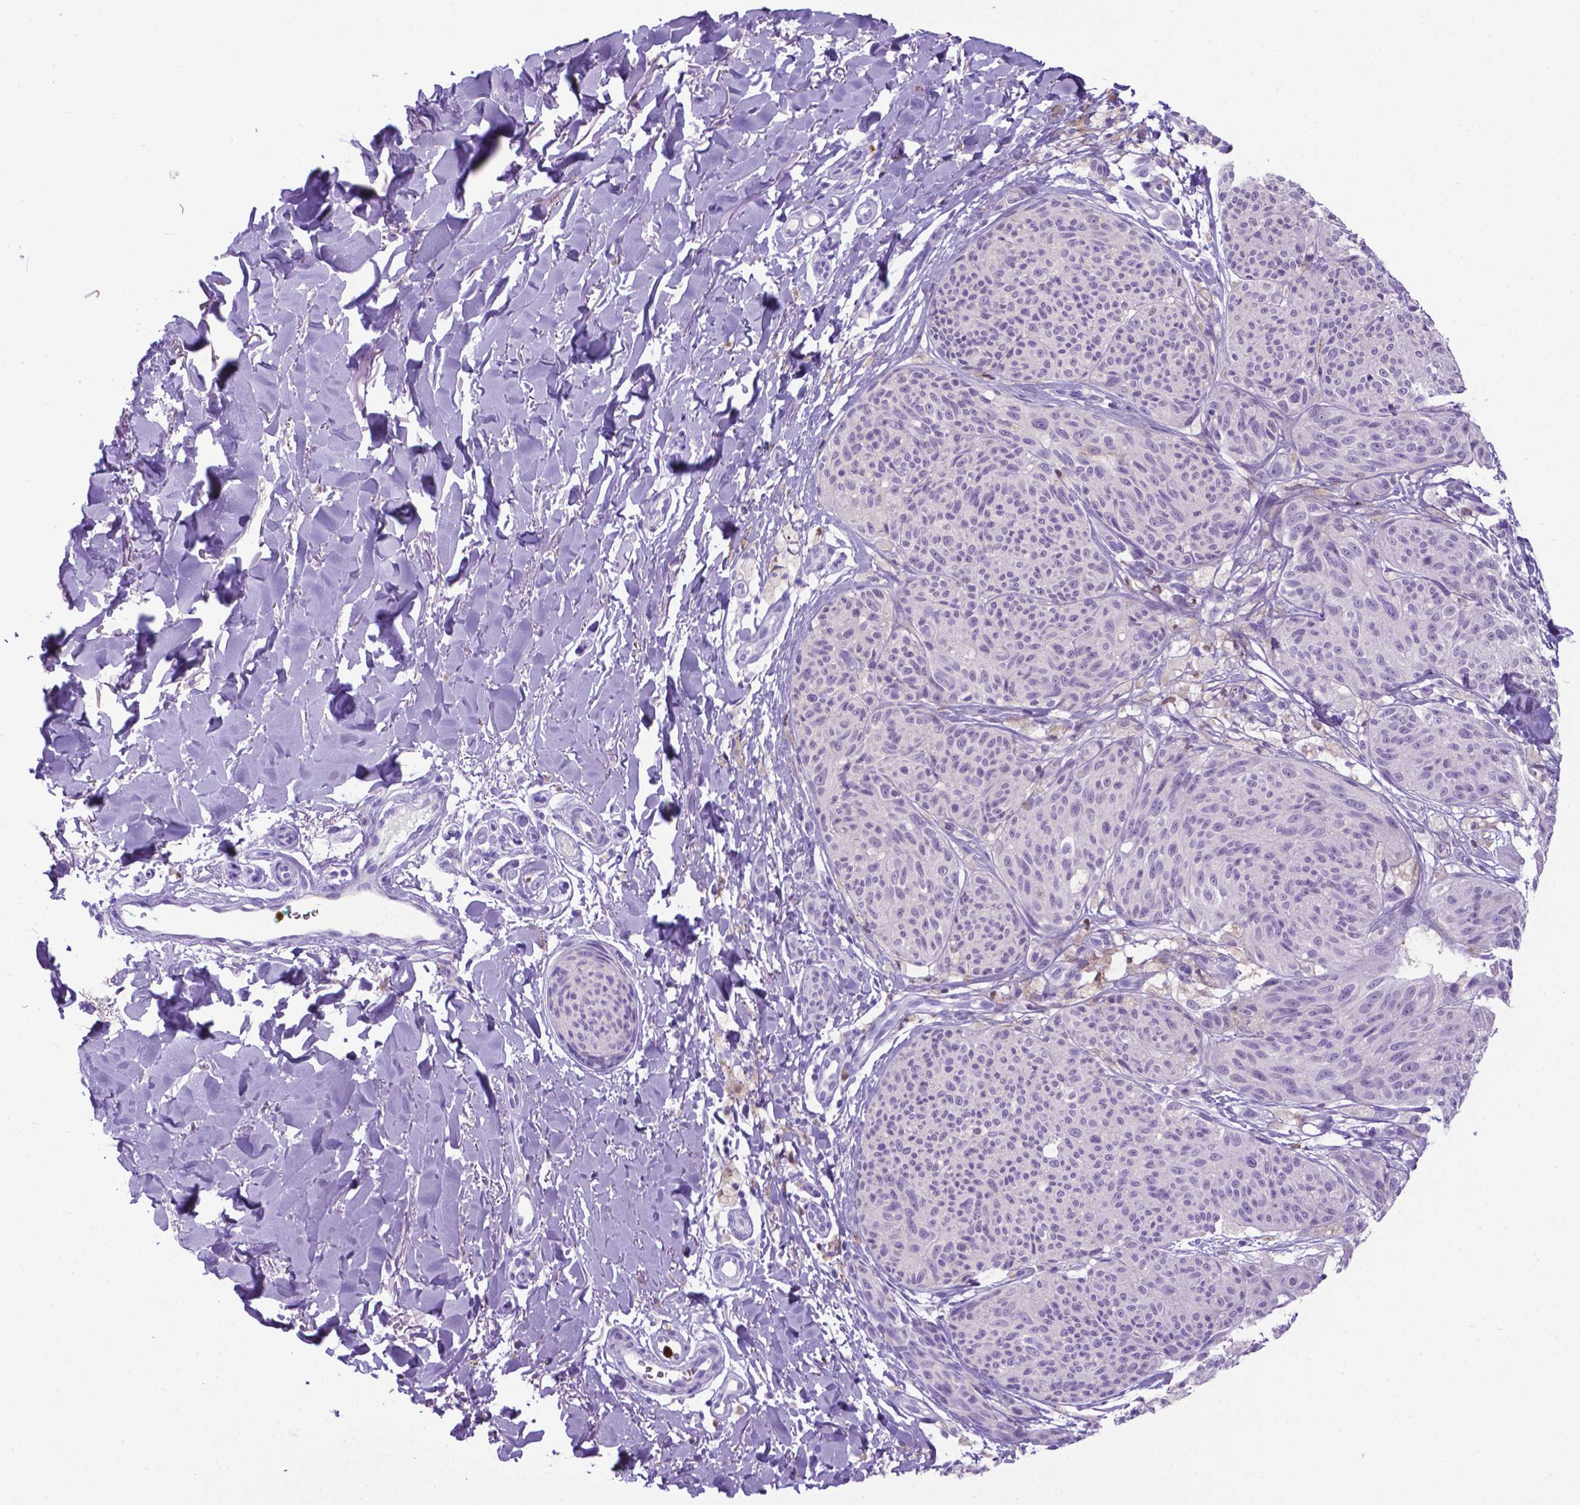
{"staining": {"intensity": "negative", "quantity": "none", "location": "none"}, "tissue": "melanoma", "cell_type": "Tumor cells", "image_type": "cancer", "snomed": [{"axis": "morphology", "description": "Malignant melanoma, NOS"}, {"axis": "topography", "description": "Skin"}], "caption": "Immunohistochemical staining of human malignant melanoma exhibits no significant expression in tumor cells. The staining was performed using DAB to visualize the protein expression in brown, while the nuclei were stained in blue with hematoxylin (Magnification: 20x).", "gene": "LZTR1", "patient": {"sex": "female", "age": 87}}